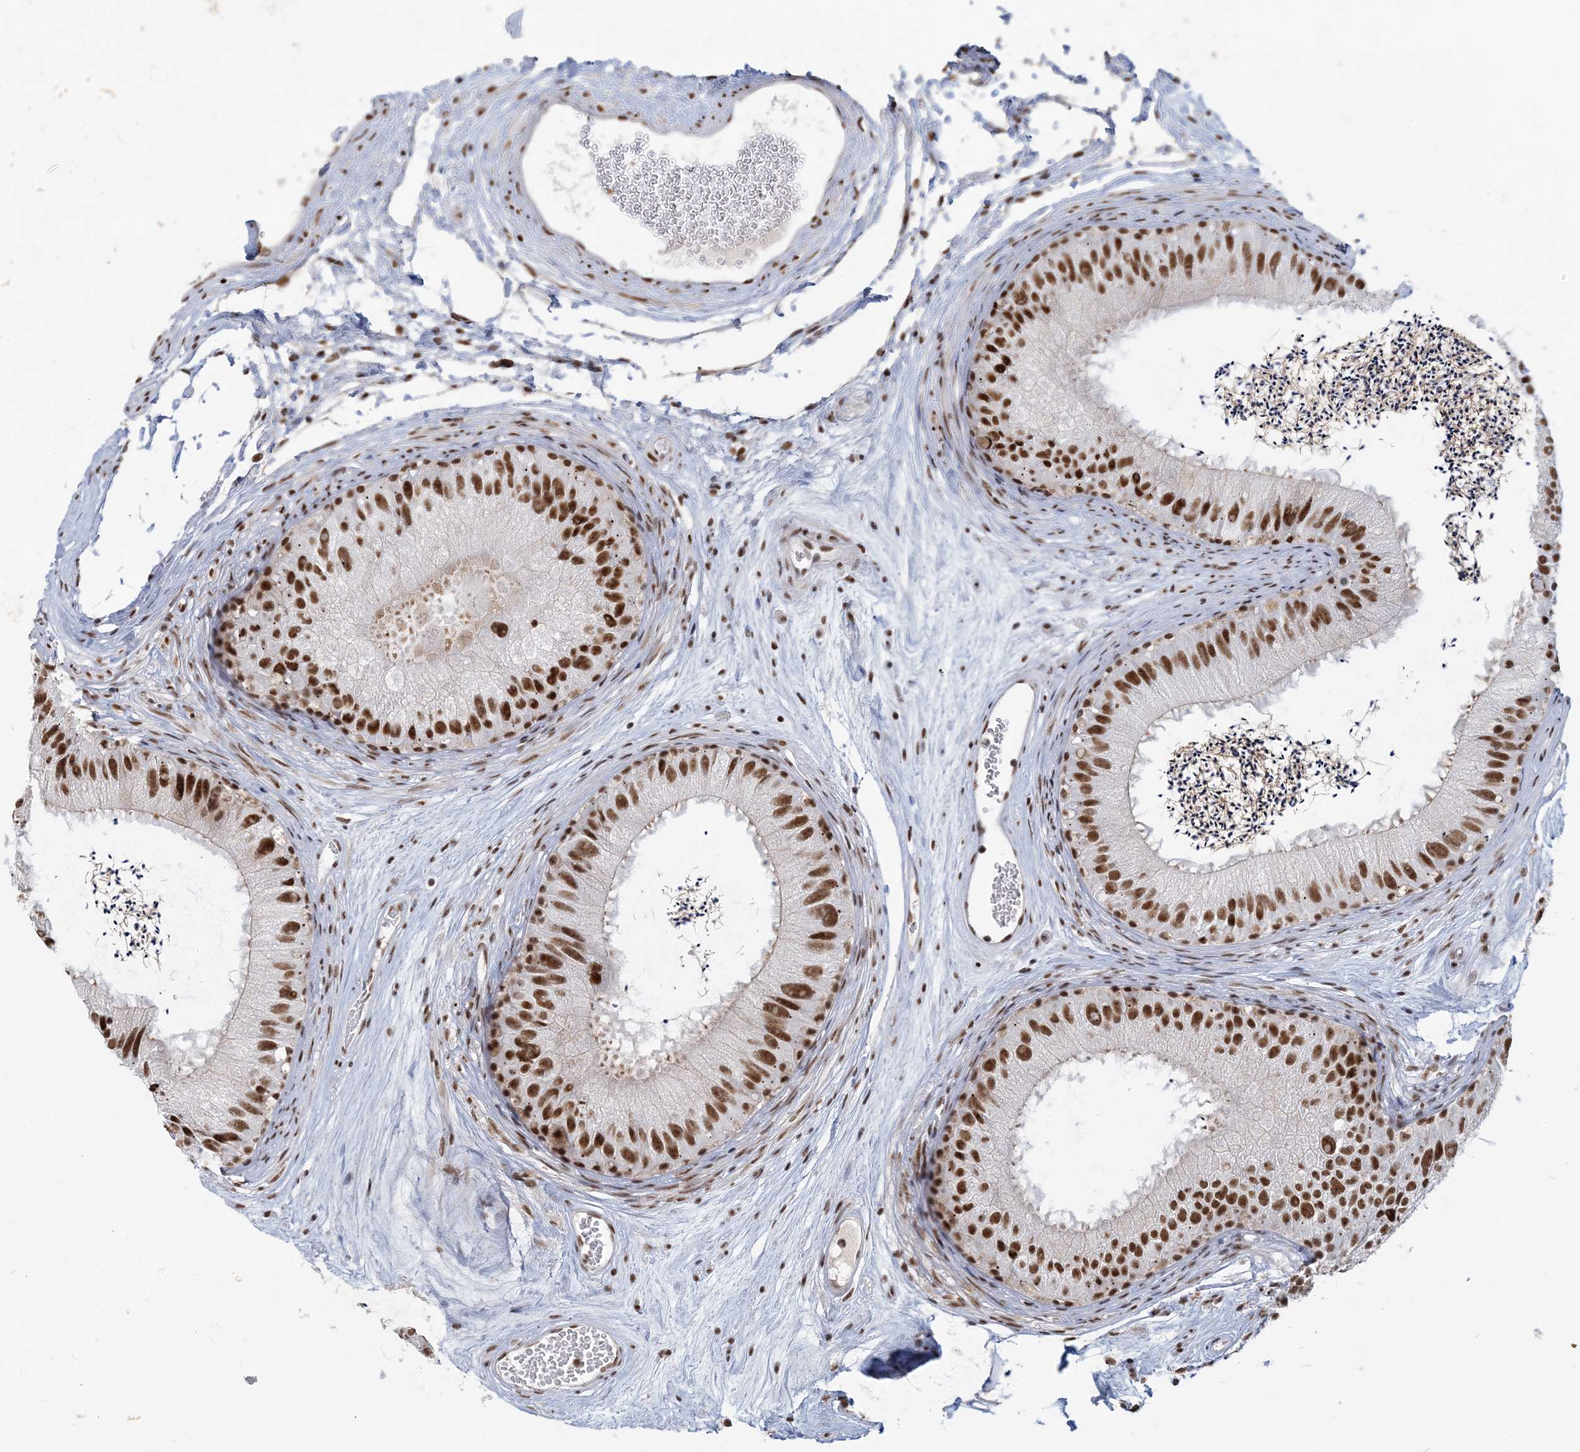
{"staining": {"intensity": "strong", "quantity": ">75%", "location": "nuclear"}, "tissue": "epididymis", "cell_type": "Glandular cells", "image_type": "normal", "snomed": [{"axis": "morphology", "description": "Normal tissue, NOS"}, {"axis": "topography", "description": "Epididymis"}], "caption": "DAB immunohistochemical staining of benign human epididymis demonstrates strong nuclear protein positivity in approximately >75% of glandular cells.", "gene": "PLRG1", "patient": {"sex": "male", "age": 77}}